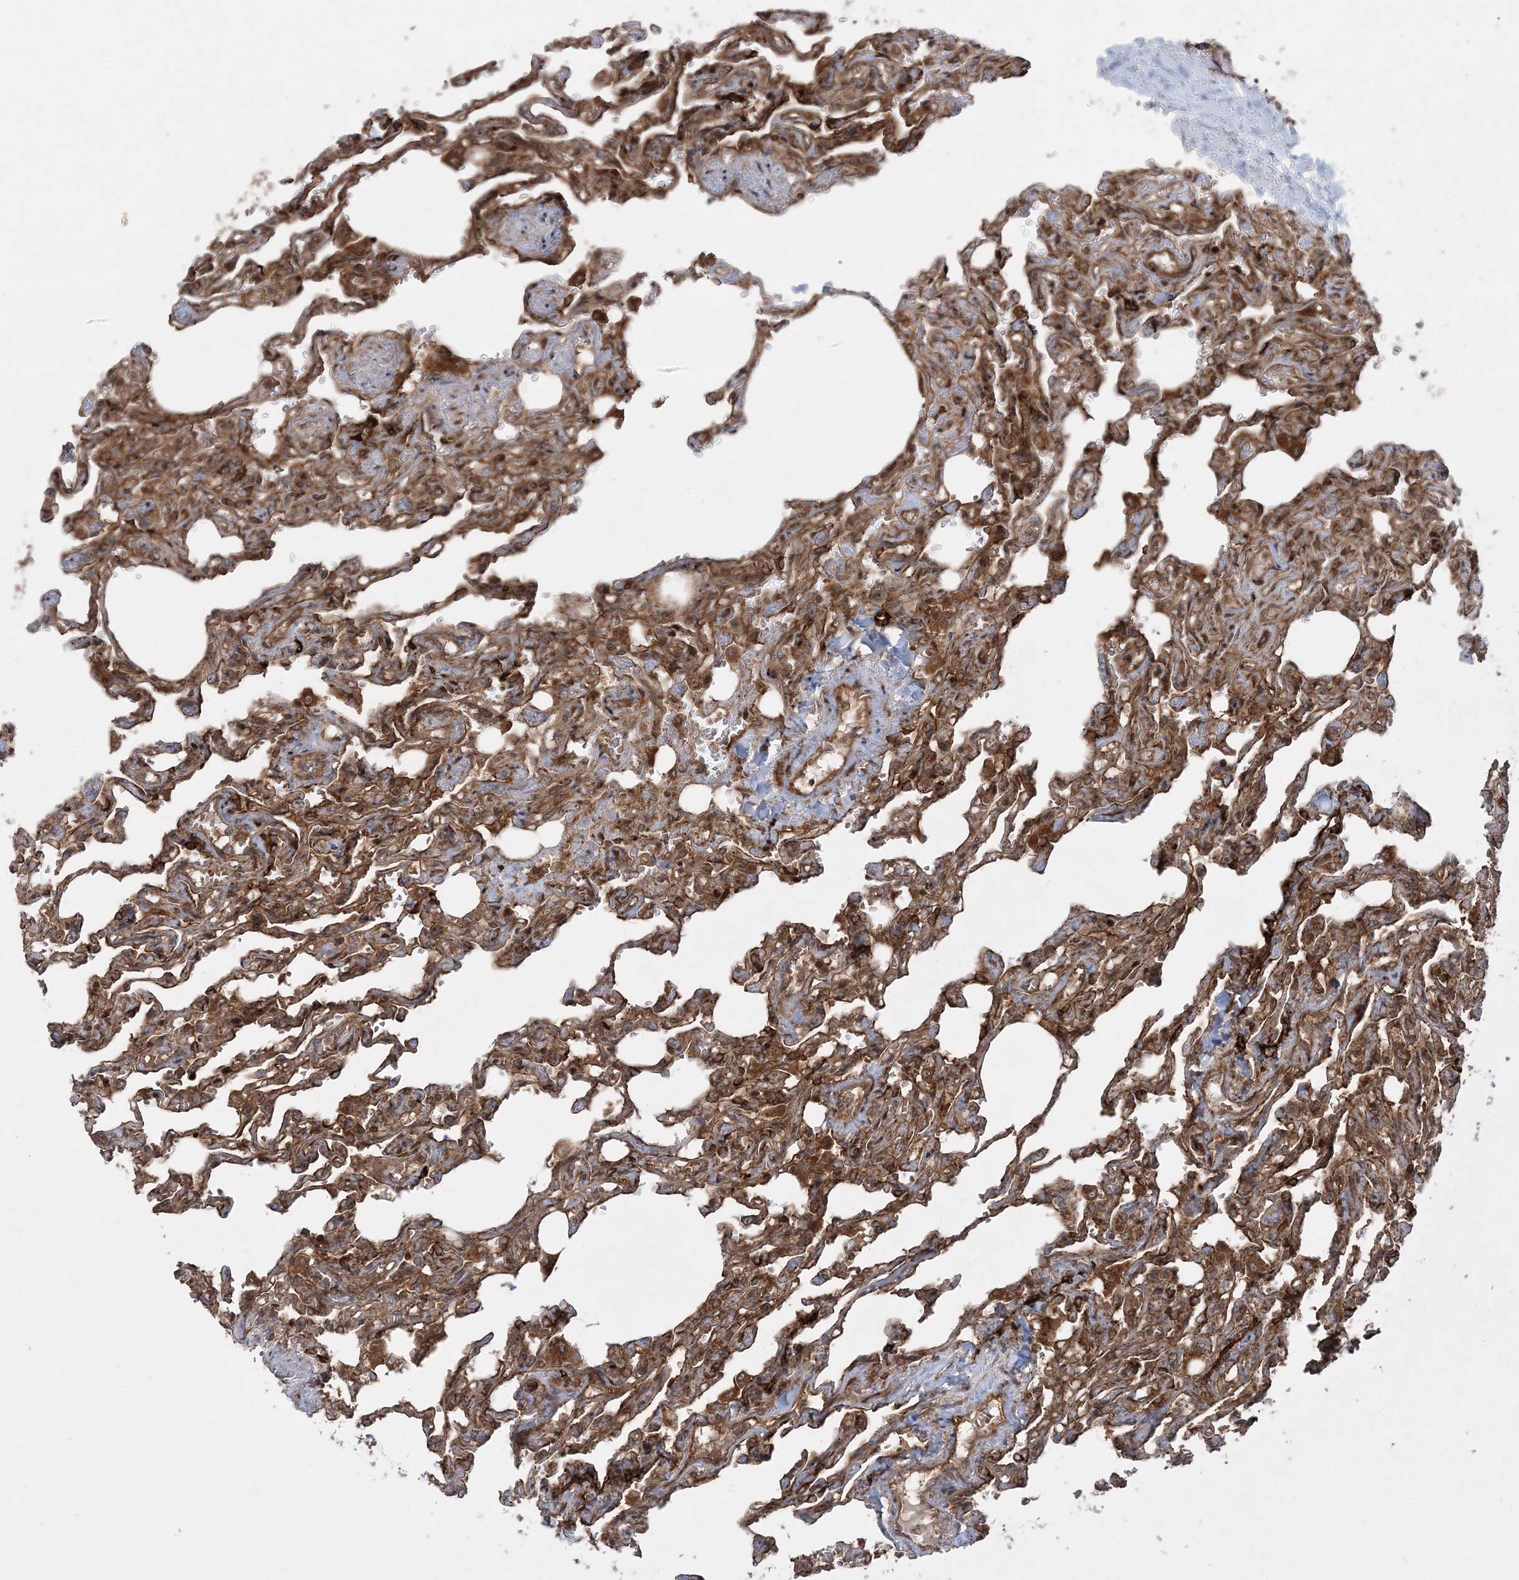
{"staining": {"intensity": "strong", "quantity": ">75%", "location": "cytoplasmic/membranous"}, "tissue": "lung", "cell_type": "Alveolar cells", "image_type": "normal", "snomed": [{"axis": "morphology", "description": "Normal tissue, NOS"}, {"axis": "topography", "description": "Lung"}], "caption": "The image displays staining of benign lung, revealing strong cytoplasmic/membranous protein expression (brown color) within alveolar cells. (DAB (3,3'-diaminobenzidine) IHC with brightfield microscopy, high magnification).", "gene": "LRPPRC", "patient": {"sex": "male", "age": 21}}